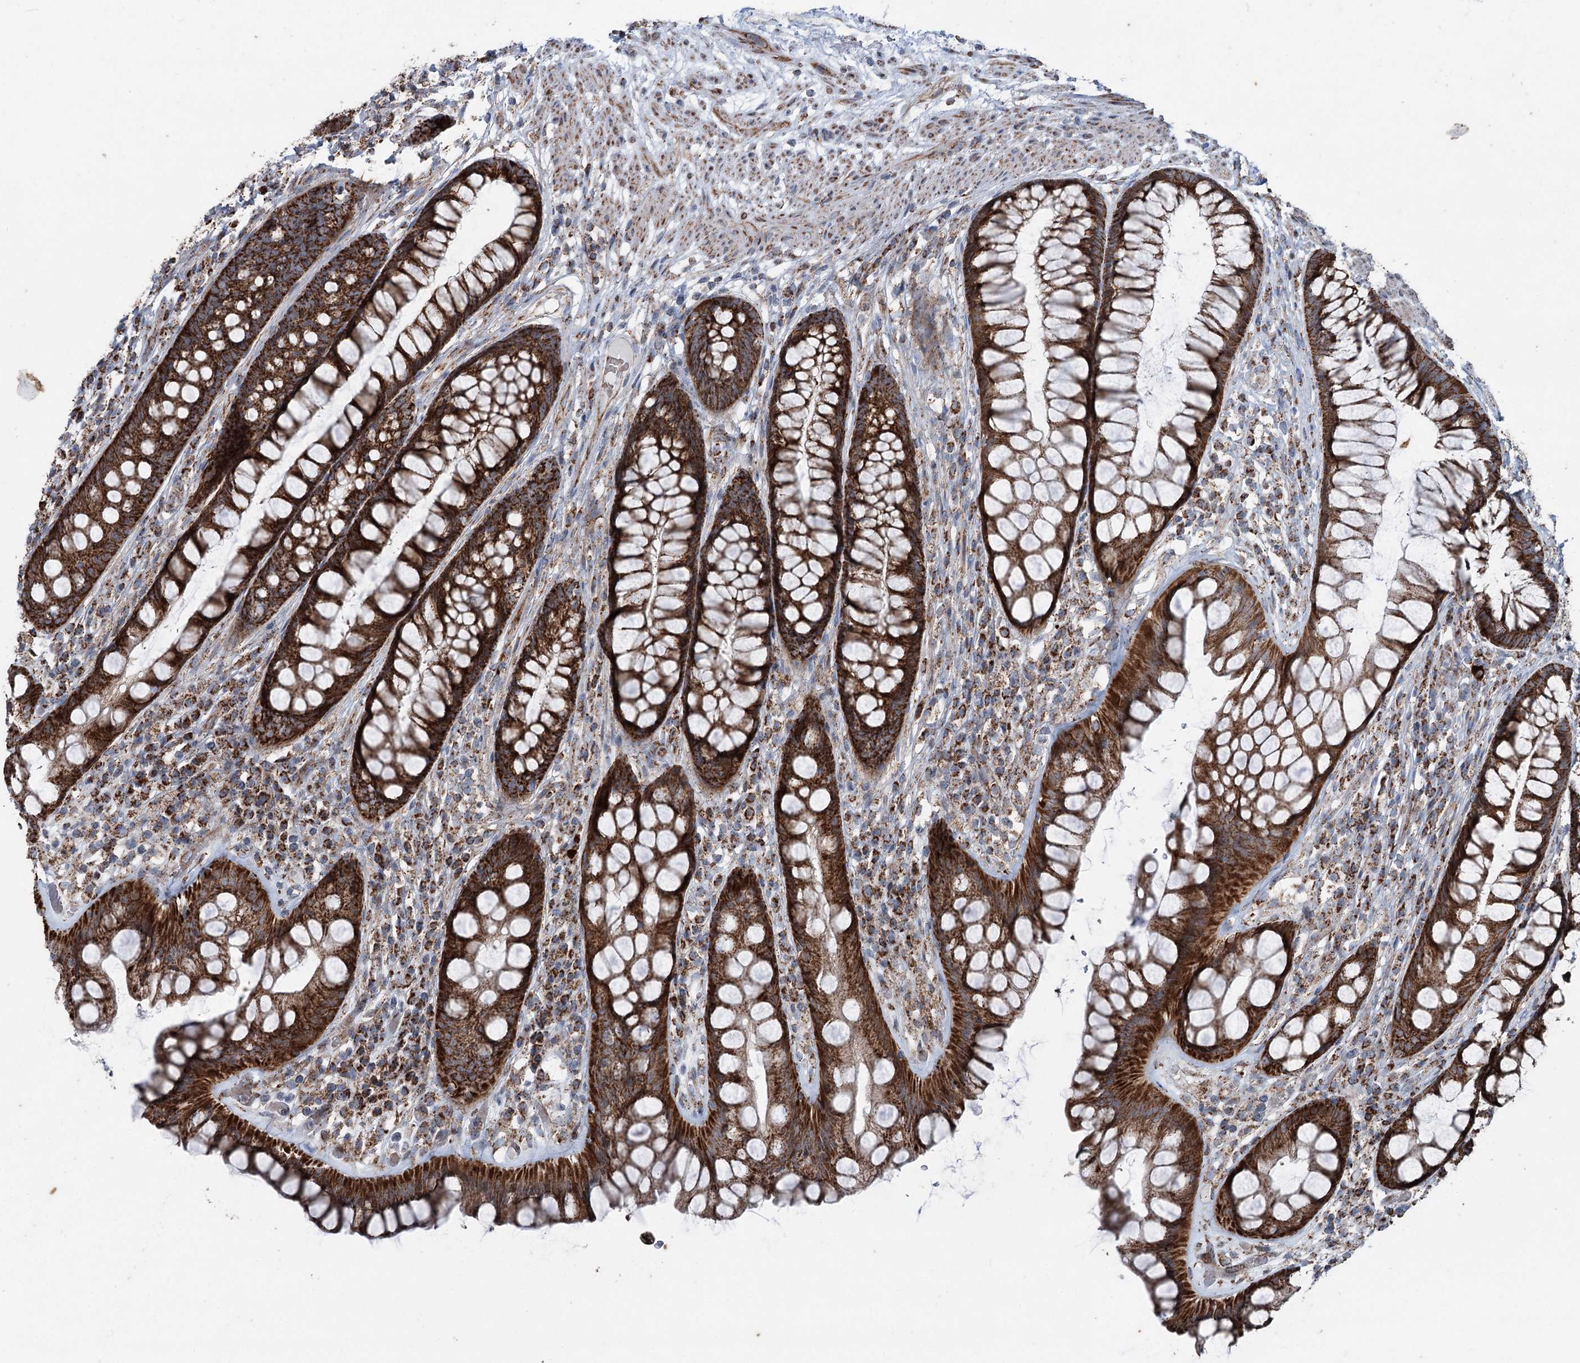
{"staining": {"intensity": "strong", "quantity": ">75%", "location": "cytoplasmic/membranous"}, "tissue": "rectum", "cell_type": "Glandular cells", "image_type": "normal", "snomed": [{"axis": "morphology", "description": "Normal tissue, NOS"}, {"axis": "topography", "description": "Rectum"}], "caption": "This is a histology image of IHC staining of normal rectum, which shows strong positivity in the cytoplasmic/membranous of glandular cells.", "gene": "UCN3", "patient": {"sex": "male", "age": 74}}